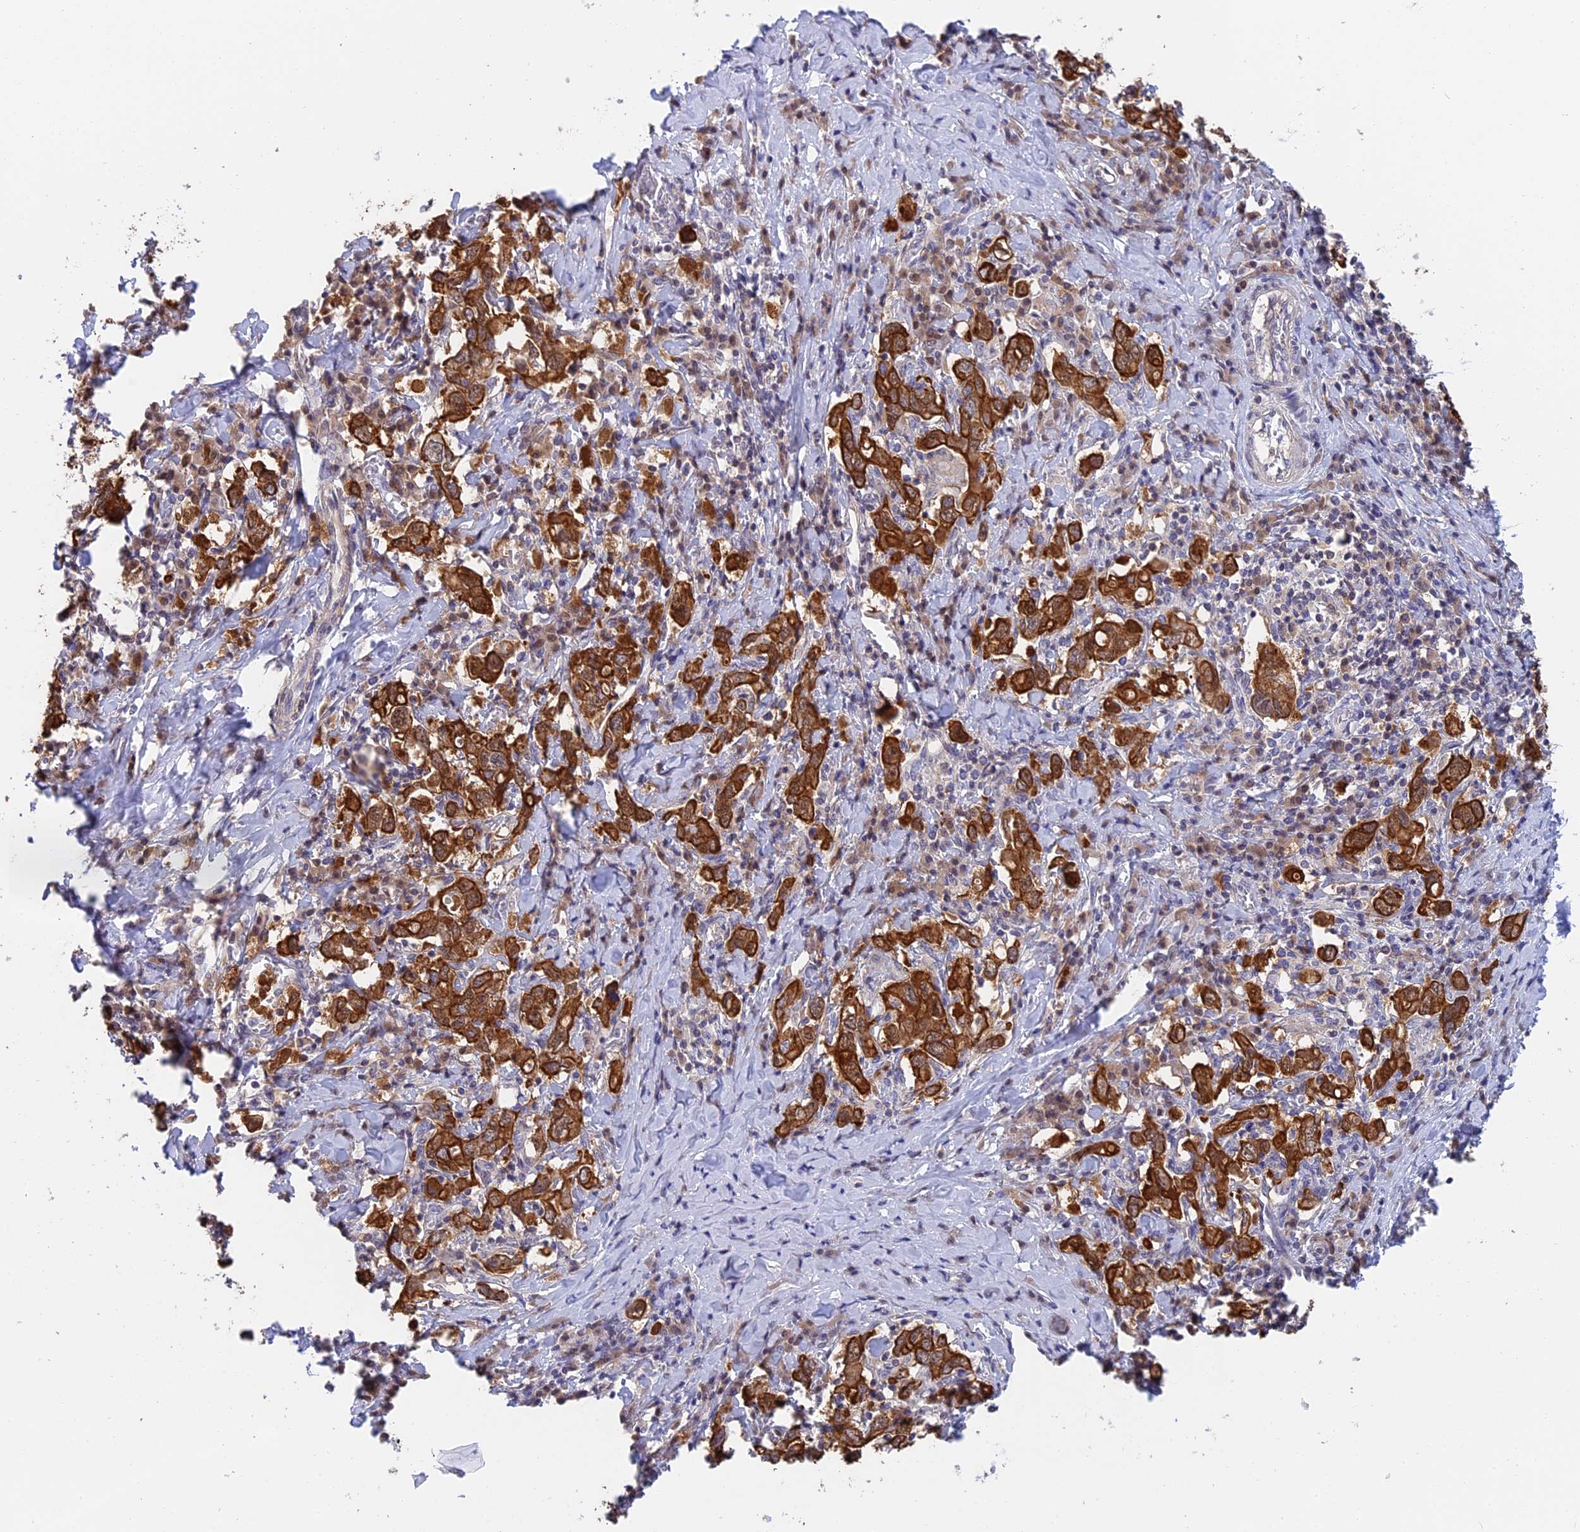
{"staining": {"intensity": "strong", "quantity": ">75%", "location": "cytoplasmic/membranous"}, "tissue": "stomach cancer", "cell_type": "Tumor cells", "image_type": "cancer", "snomed": [{"axis": "morphology", "description": "Adenocarcinoma, NOS"}, {"axis": "topography", "description": "Stomach, upper"}], "caption": "The micrograph reveals immunohistochemical staining of stomach cancer (adenocarcinoma). There is strong cytoplasmic/membranous expression is appreciated in about >75% of tumor cells.", "gene": "STUB1", "patient": {"sex": "male", "age": 62}}